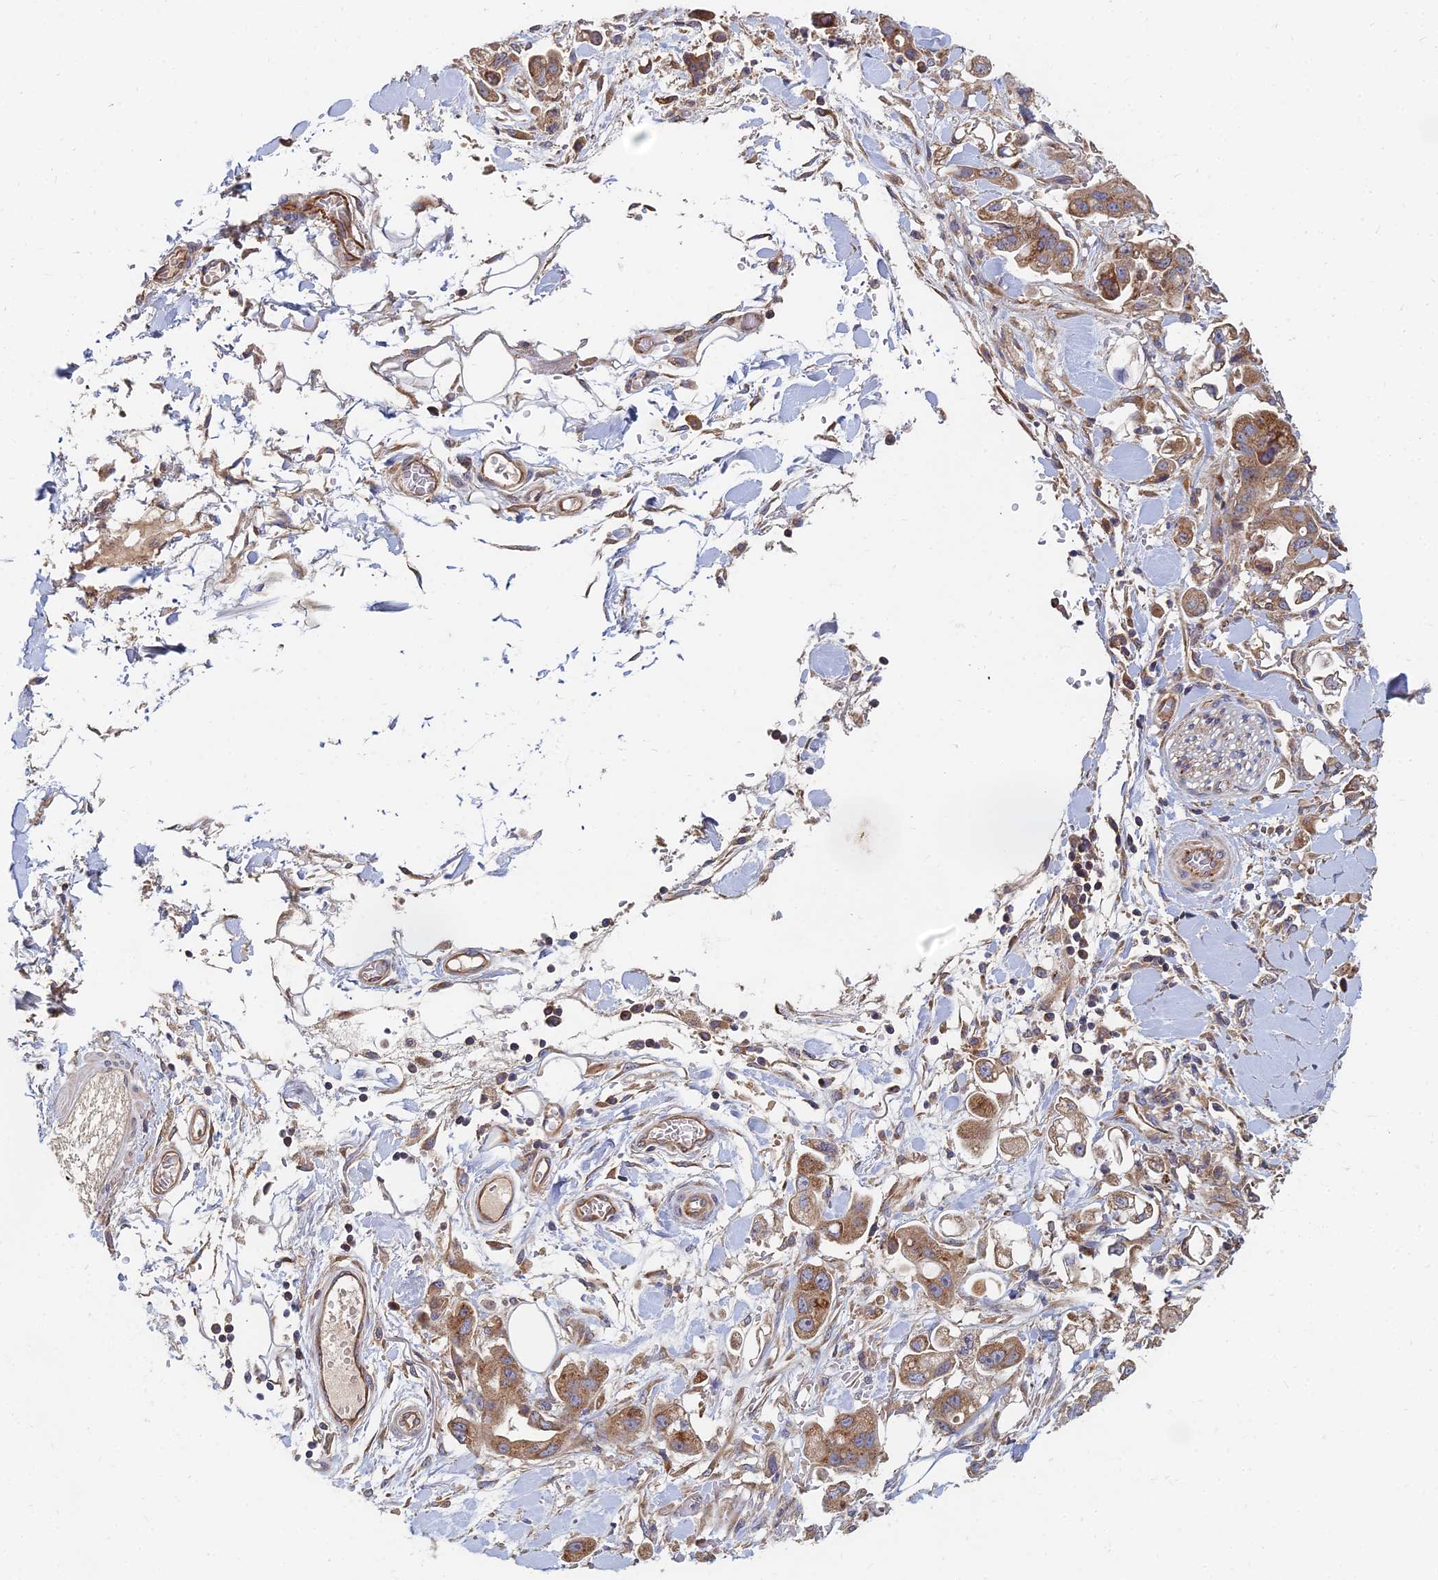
{"staining": {"intensity": "moderate", "quantity": ">75%", "location": "cytoplasmic/membranous"}, "tissue": "stomach cancer", "cell_type": "Tumor cells", "image_type": "cancer", "snomed": [{"axis": "morphology", "description": "Adenocarcinoma, NOS"}, {"axis": "topography", "description": "Stomach"}], "caption": "Immunohistochemical staining of stomach adenocarcinoma exhibits medium levels of moderate cytoplasmic/membranous positivity in about >75% of tumor cells.", "gene": "CCZ1", "patient": {"sex": "male", "age": 62}}